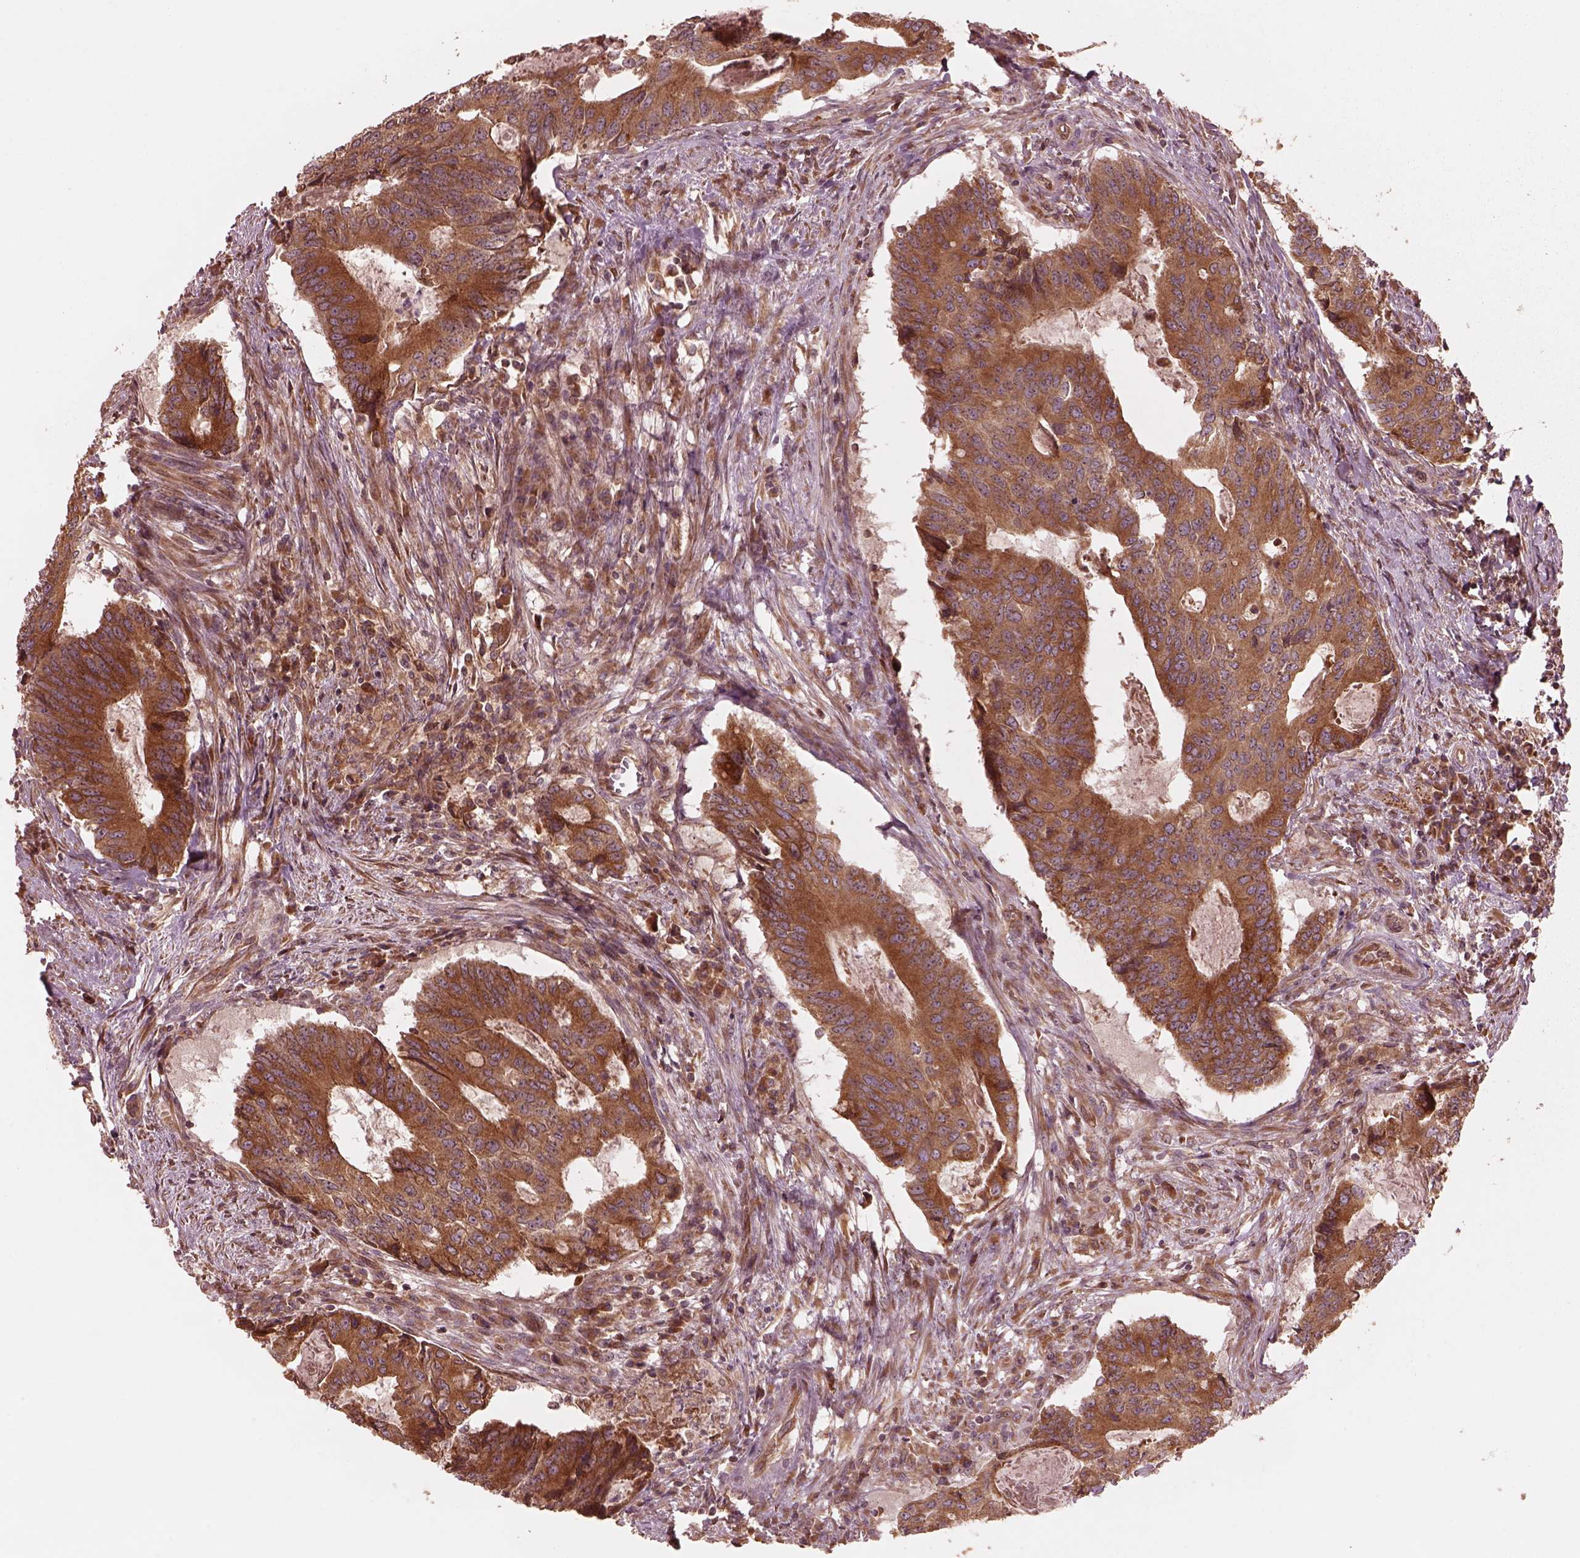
{"staining": {"intensity": "strong", "quantity": ">75%", "location": "cytoplasmic/membranous"}, "tissue": "colorectal cancer", "cell_type": "Tumor cells", "image_type": "cancer", "snomed": [{"axis": "morphology", "description": "Adenocarcinoma, NOS"}, {"axis": "topography", "description": "Colon"}], "caption": "Strong cytoplasmic/membranous protein expression is appreciated in approximately >75% of tumor cells in adenocarcinoma (colorectal).", "gene": "PIK3R2", "patient": {"sex": "male", "age": 67}}